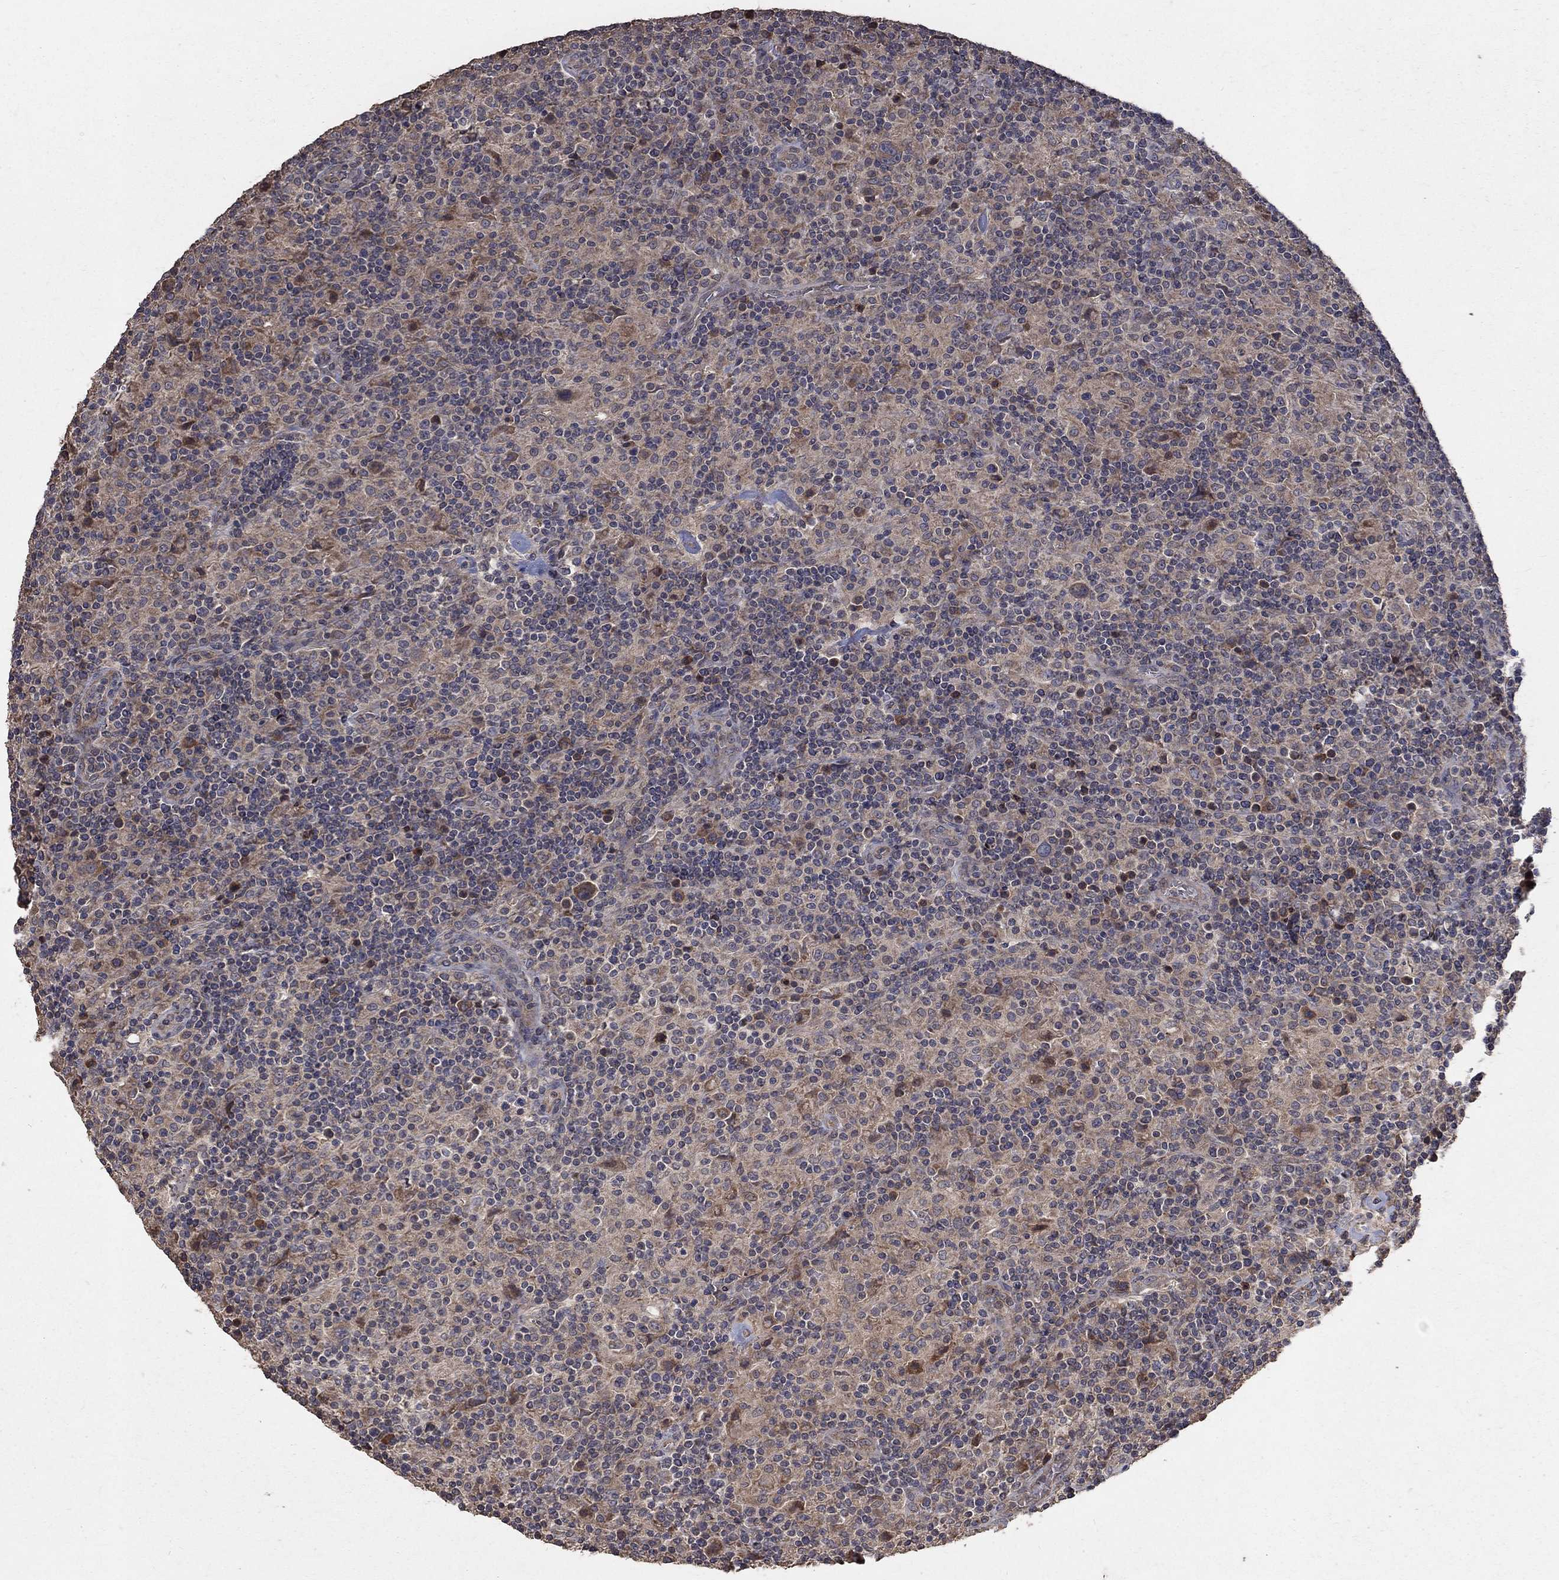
{"staining": {"intensity": "moderate", "quantity": "25%-75%", "location": "cytoplasmic/membranous"}, "tissue": "lymphoma", "cell_type": "Tumor cells", "image_type": "cancer", "snomed": [{"axis": "morphology", "description": "Hodgkin's disease, NOS"}, {"axis": "topography", "description": "Lymph node"}], "caption": "An image showing moderate cytoplasmic/membranous staining in approximately 25%-75% of tumor cells in Hodgkin's disease, as visualized by brown immunohistochemical staining.", "gene": "C17orf75", "patient": {"sex": "male", "age": 70}}